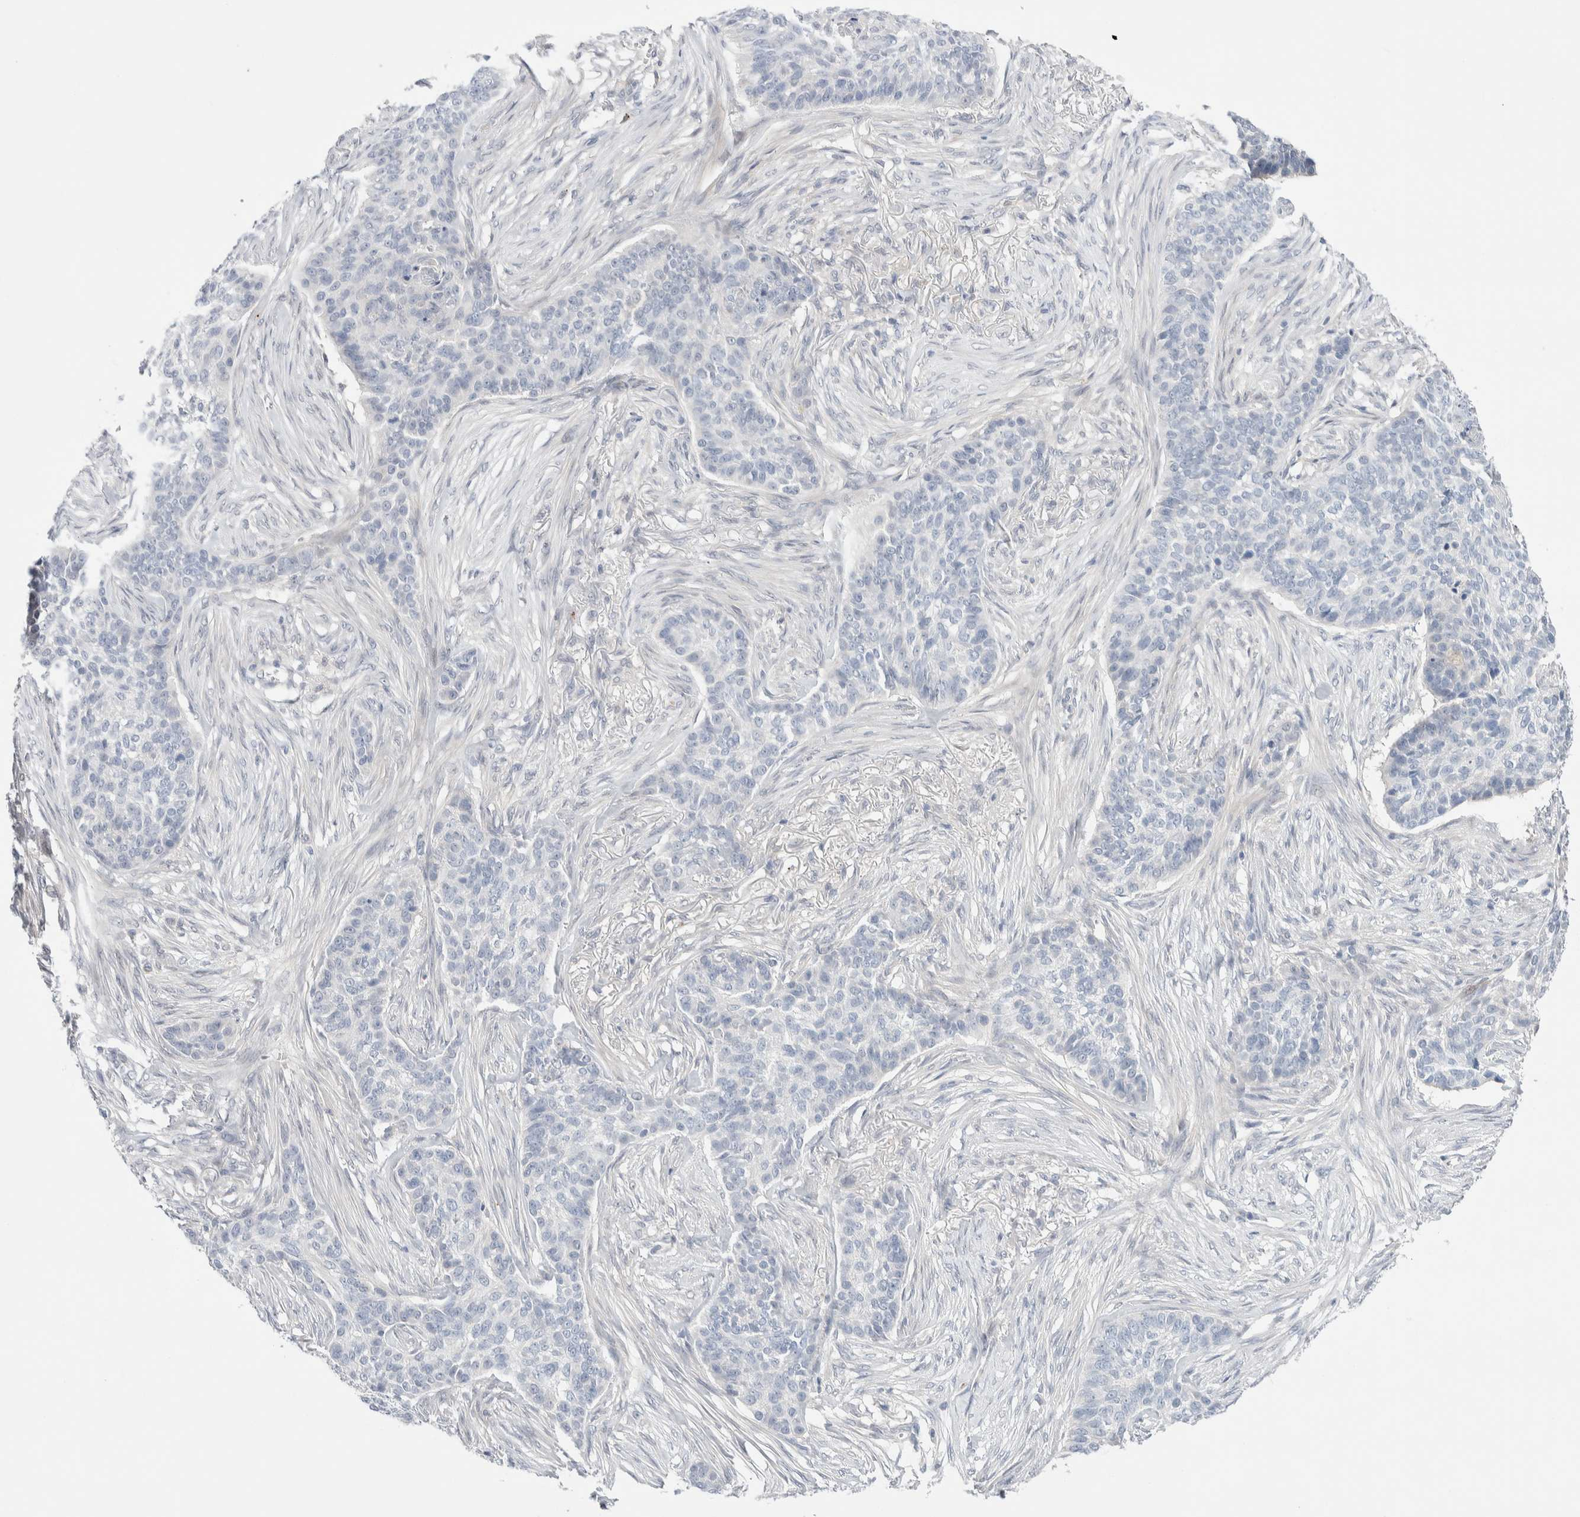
{"staining": {"intensity": "negative", "quantity": "none", "location": "none"}, "tissue": "skin cancer", "cell_type": "Tumor cells", "image_type": "cancer", "snomed": [{"axis": "morphology", "description": "Basal cell carcinoma"}, {"axis": "topography", "description": "Skin"}], "caption": "High power microscopy micrograph of an immunohistochemistry (IHC) micrograph of skin cancer (basal cell carcinoma), revealing no significant expression in tumor cells. (DAB (3,3'-diaminobenzidine) immunohistochemistry (IHC) visualized using brightfield microscopy, high magnification).", "gene": "DNAJB6", "patient": {"sex": "male", "age": 85}}